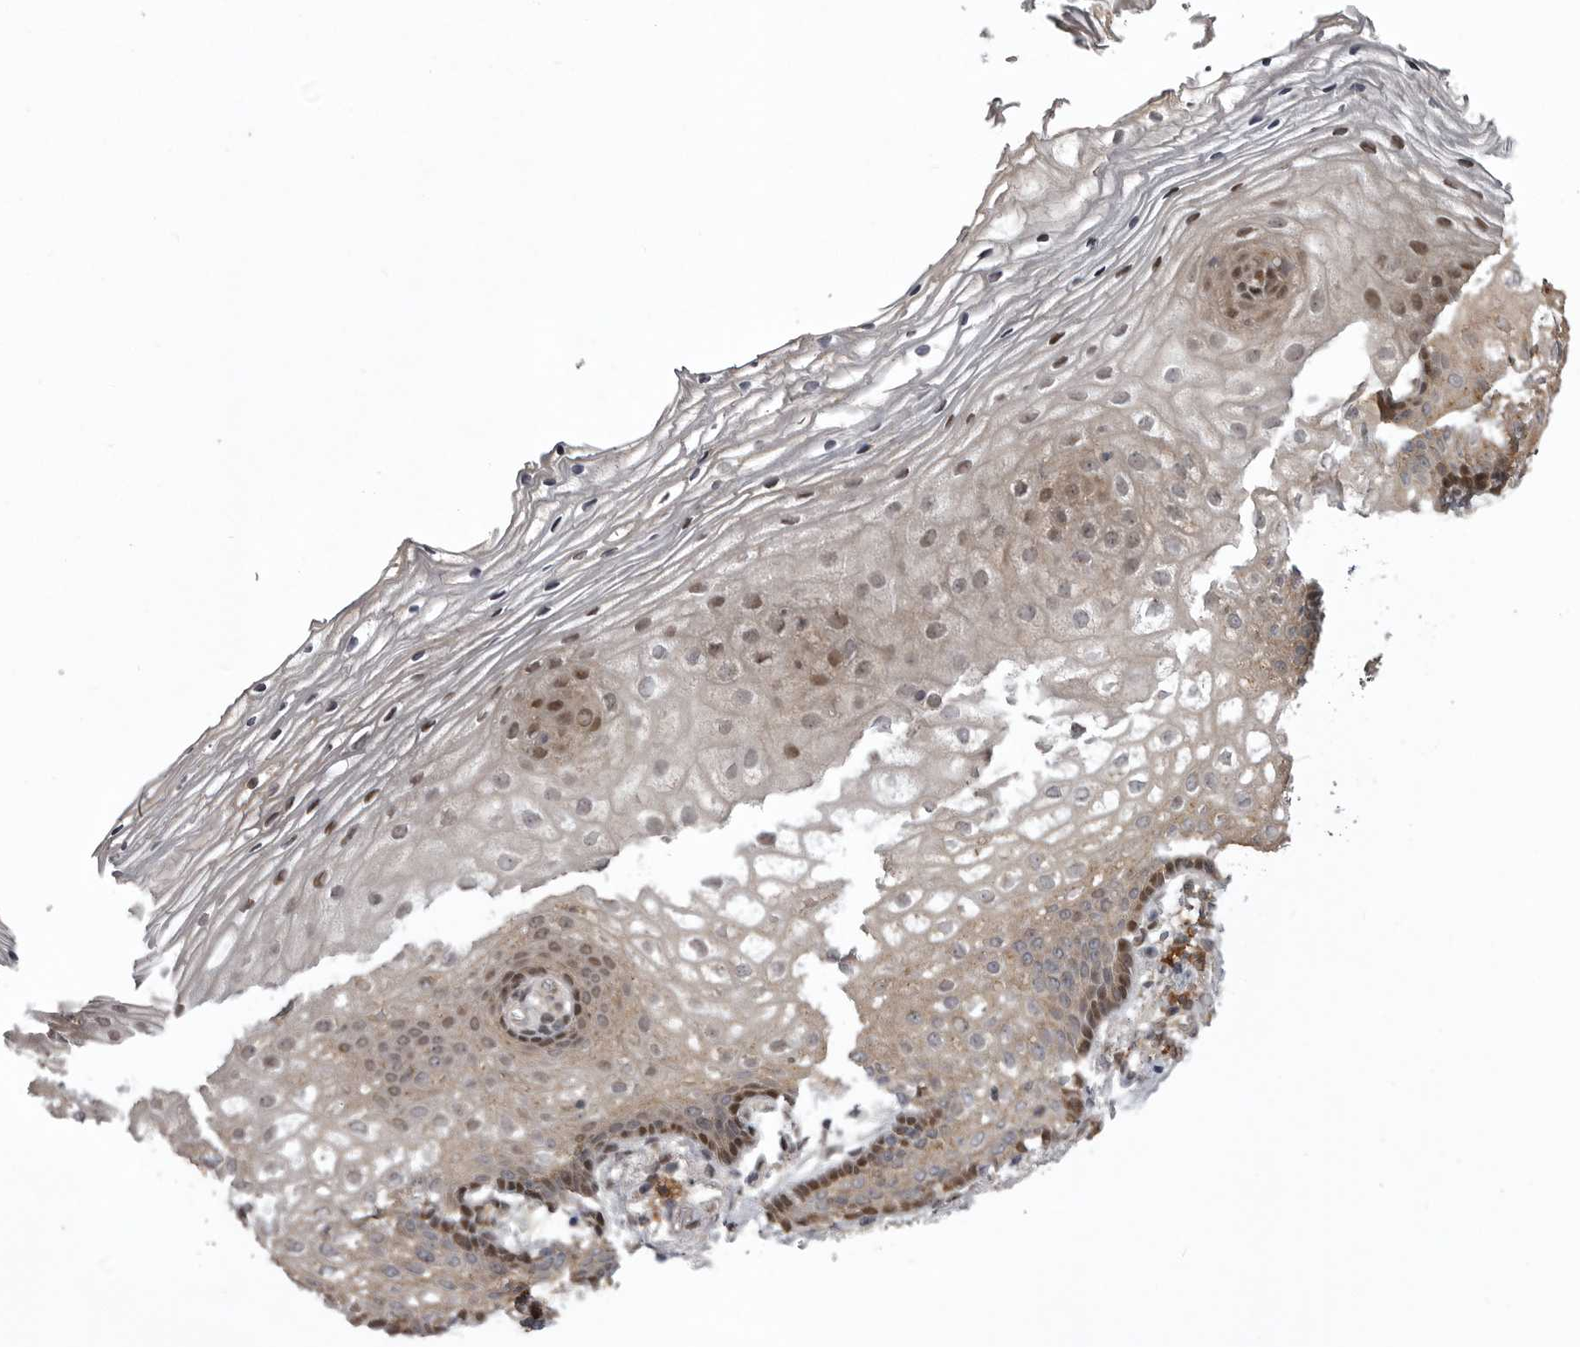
{"staining": {"intensity": "moderate", "quantity": ">75%", "location": "cytoplasmic/membranous,nuclear"}, "tissue": "vagina", "cell_type": "Squamous epithelial cells", "image_type": "normal", "snomed": [{"axis": "morphology", "description": "Normal tissue, NOS"}, {"axis": "topography", "description": "Vagina"}], "caption": "Human vagina stained with a brown dye demonstrates moderate cytoplasmic/membranous,nuclear positive staining in approximately >75% of squamous epithelial cells.", "gene": "SNX16", "patient": {"sex": "female", "age": 60}}